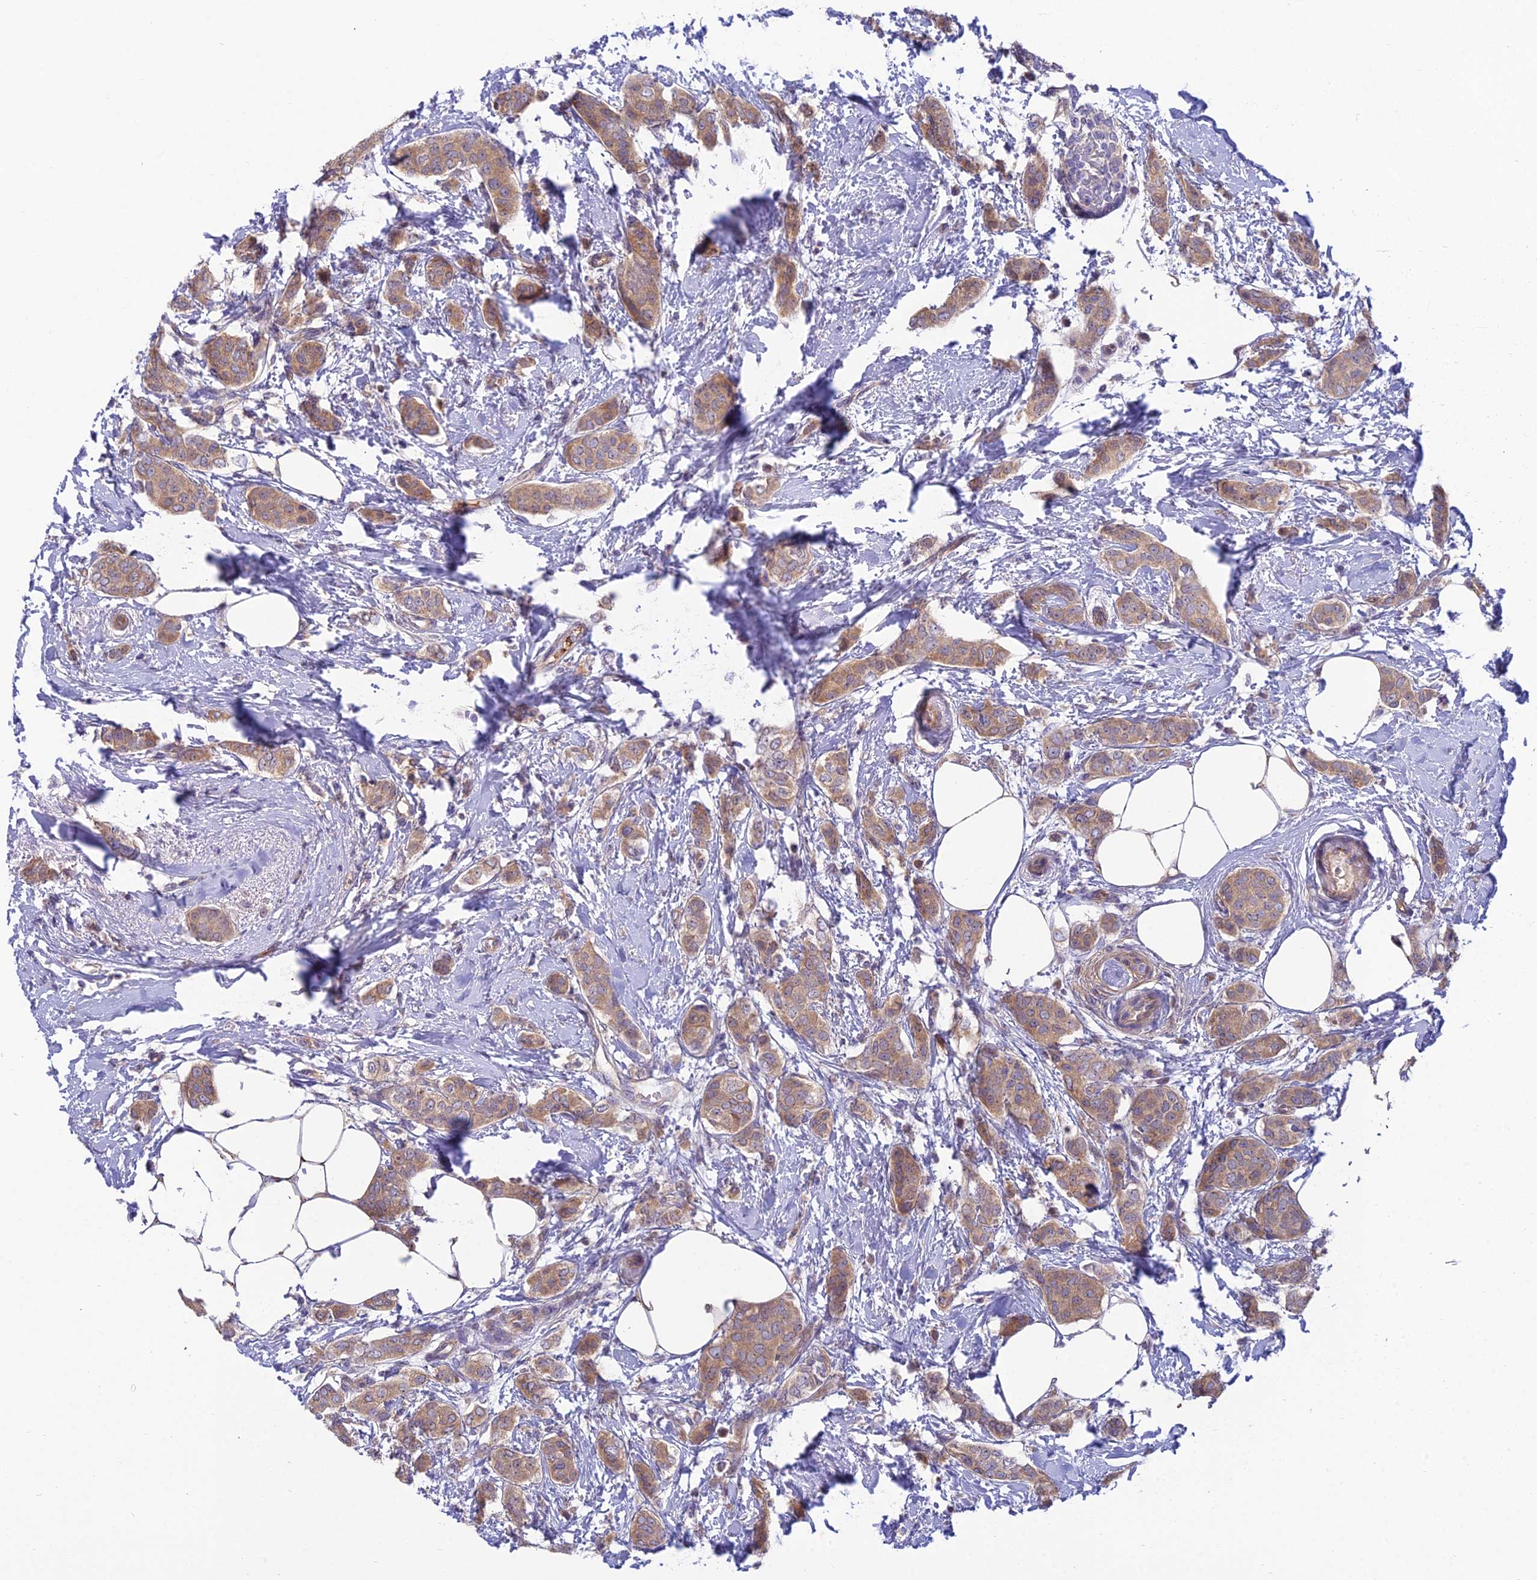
{"staining": {"intensity": "moderate", "quantity": ">75%", "location": "cytoplasmic/membranous"}, "tissue": "breast cancer", "cell_type": "Tumor cells", "image_type": "cancer", "snomed": [{"axis": "morphology", "description": "Duct carcinoma"}, {"axis": "topography", "description": "Breast"}], "caption": "Protein staining of breast cancer (infiltrating ductal carcinoma) tissue reveals moderate cytoplasmic/membranous expression in approximately >75% of tumor cells.", "gene": "DUS2", "patient": {"sex": "female", "age": 72}}